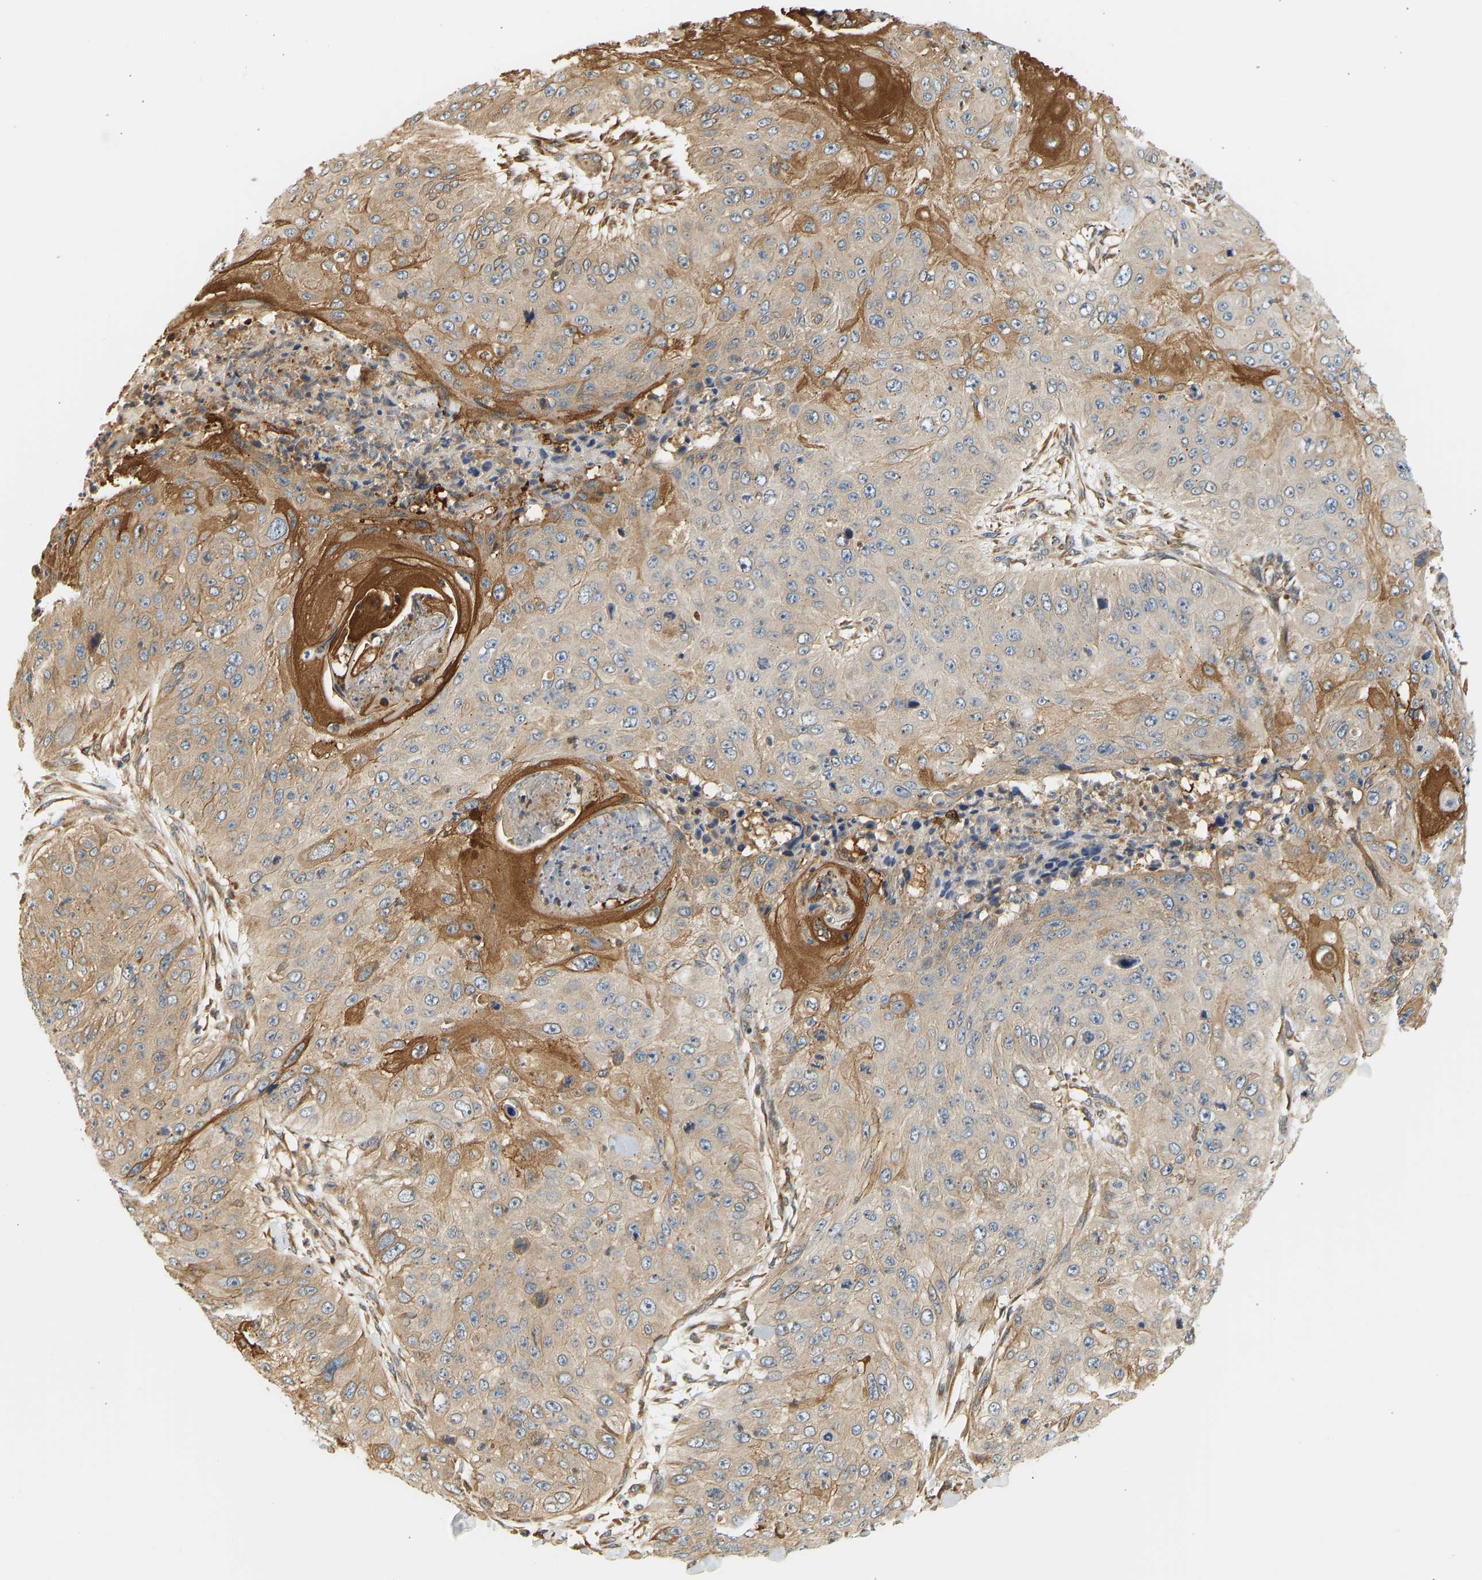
{"staining": {"intensity": "moderate", "quantity": "<25%", "location": "cytoplasmic/membranous"}, "tissue": "skin cancer", "cell_type": "Tumor cells", "image_type": "cancer", "snomed": [{"axis": "morphology", "description": "Squamous cell carcinoma, NOS"}, {"axis": "topography", "description": "Skin"}], "caption": "Moderate cytoplasmic/membranous protein expression is present in about <25% of tumor cells in skin cancer (squamous cell carcinoma). The protein is shown in brown color, while the nuclei are stained blue.", "gene": "CEP57", "patient": {"sex": "female", "age": 80}}